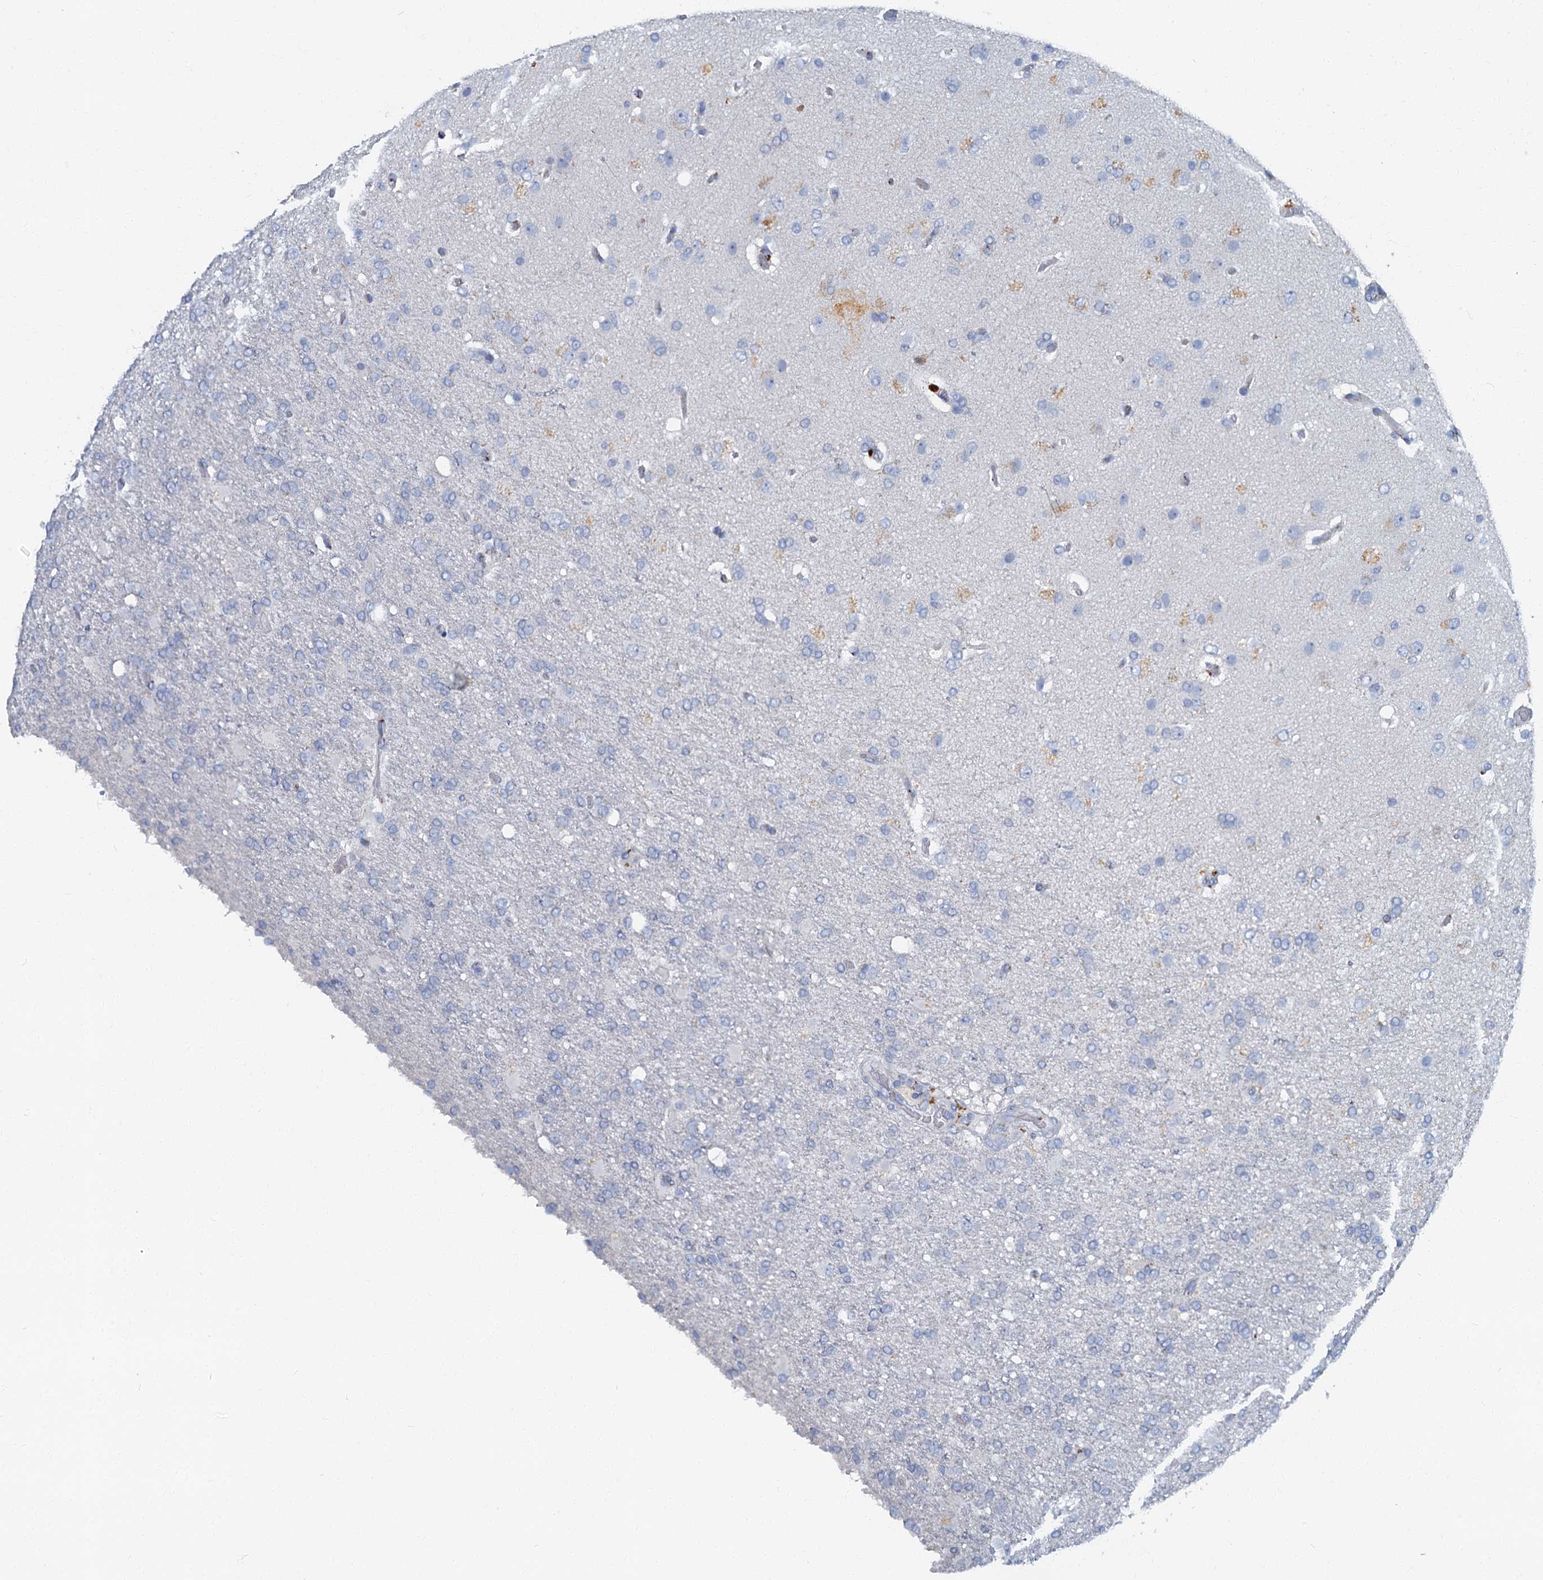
{"staining": {"intensity": "negative", "quantity": "none", "location": "none"}, "tissue": "glioma", "cell_type": "Tumor cells", "image_type": "cancer", "snomed": [{"axis": "morphology", "description": "Glioma, malignant, High grade"}, {"axis": "topography", "description": "Brain"}], "caption": "Protein analysis of glioma displays no significant staining in tumor cells.", "gene": "LYPD3", "patient": {"sex": "female", "age": 74}}